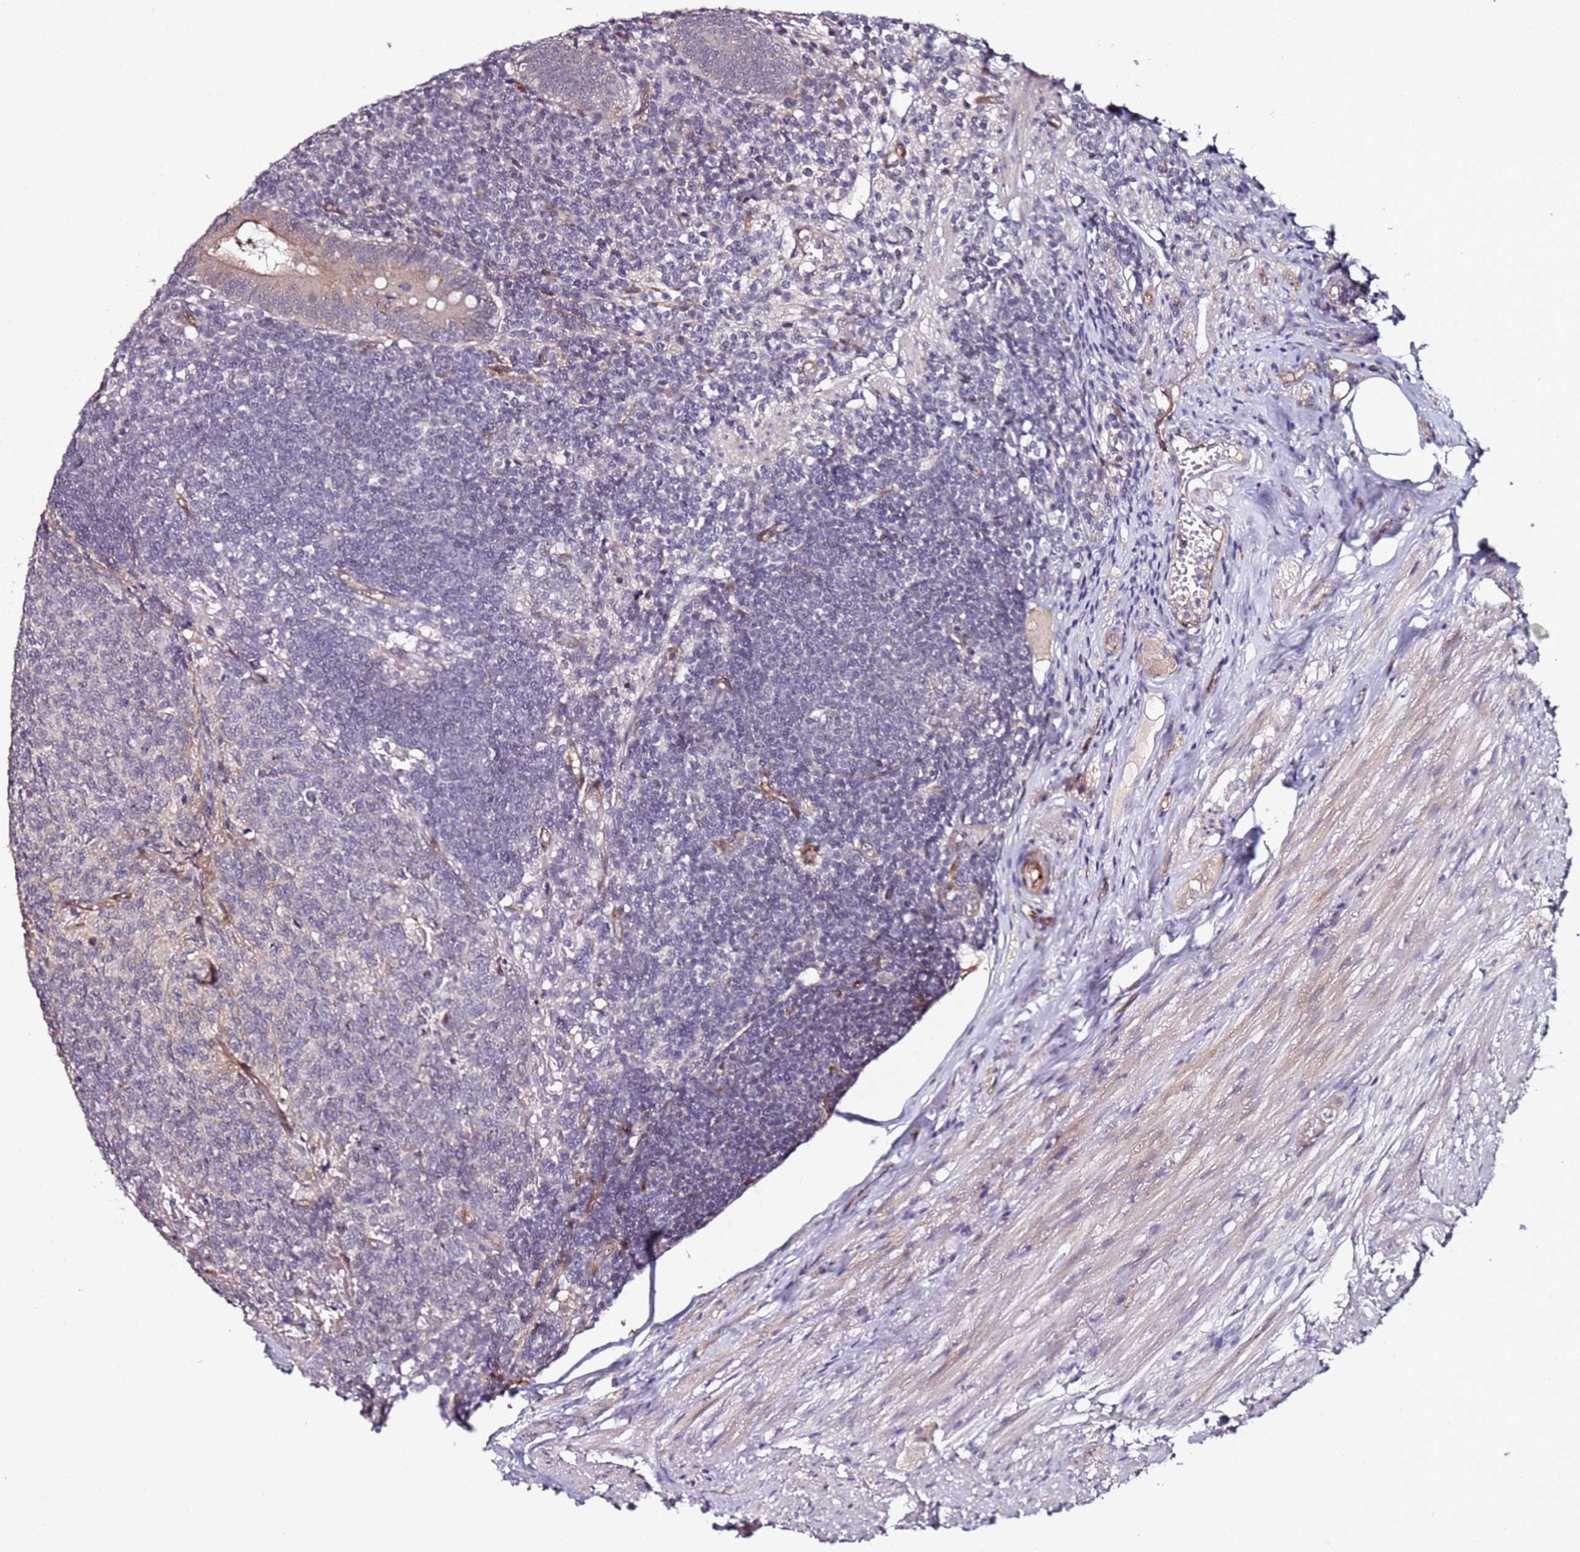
{"staining": {"intensity": "weak", "quantity": "<25%", "location": "cytoplasmic/membranous,nuclear"}, "tissue": "appendix", "cell_type": "Glandular cells", "image_type": "normal", "snomed": [{"axis": "morphology", "description": "Normal tissue, NOS"}, {"axis": "topography", "description": "Appendix"}], "caption": "DAB (3,3'-diaminobenzidine) immunohistochemical staining of unremarkable appendix displays no significant staining in glandular cells.", "gene": "DUSP28", "patient": {"sex": "male", "age": 83}}